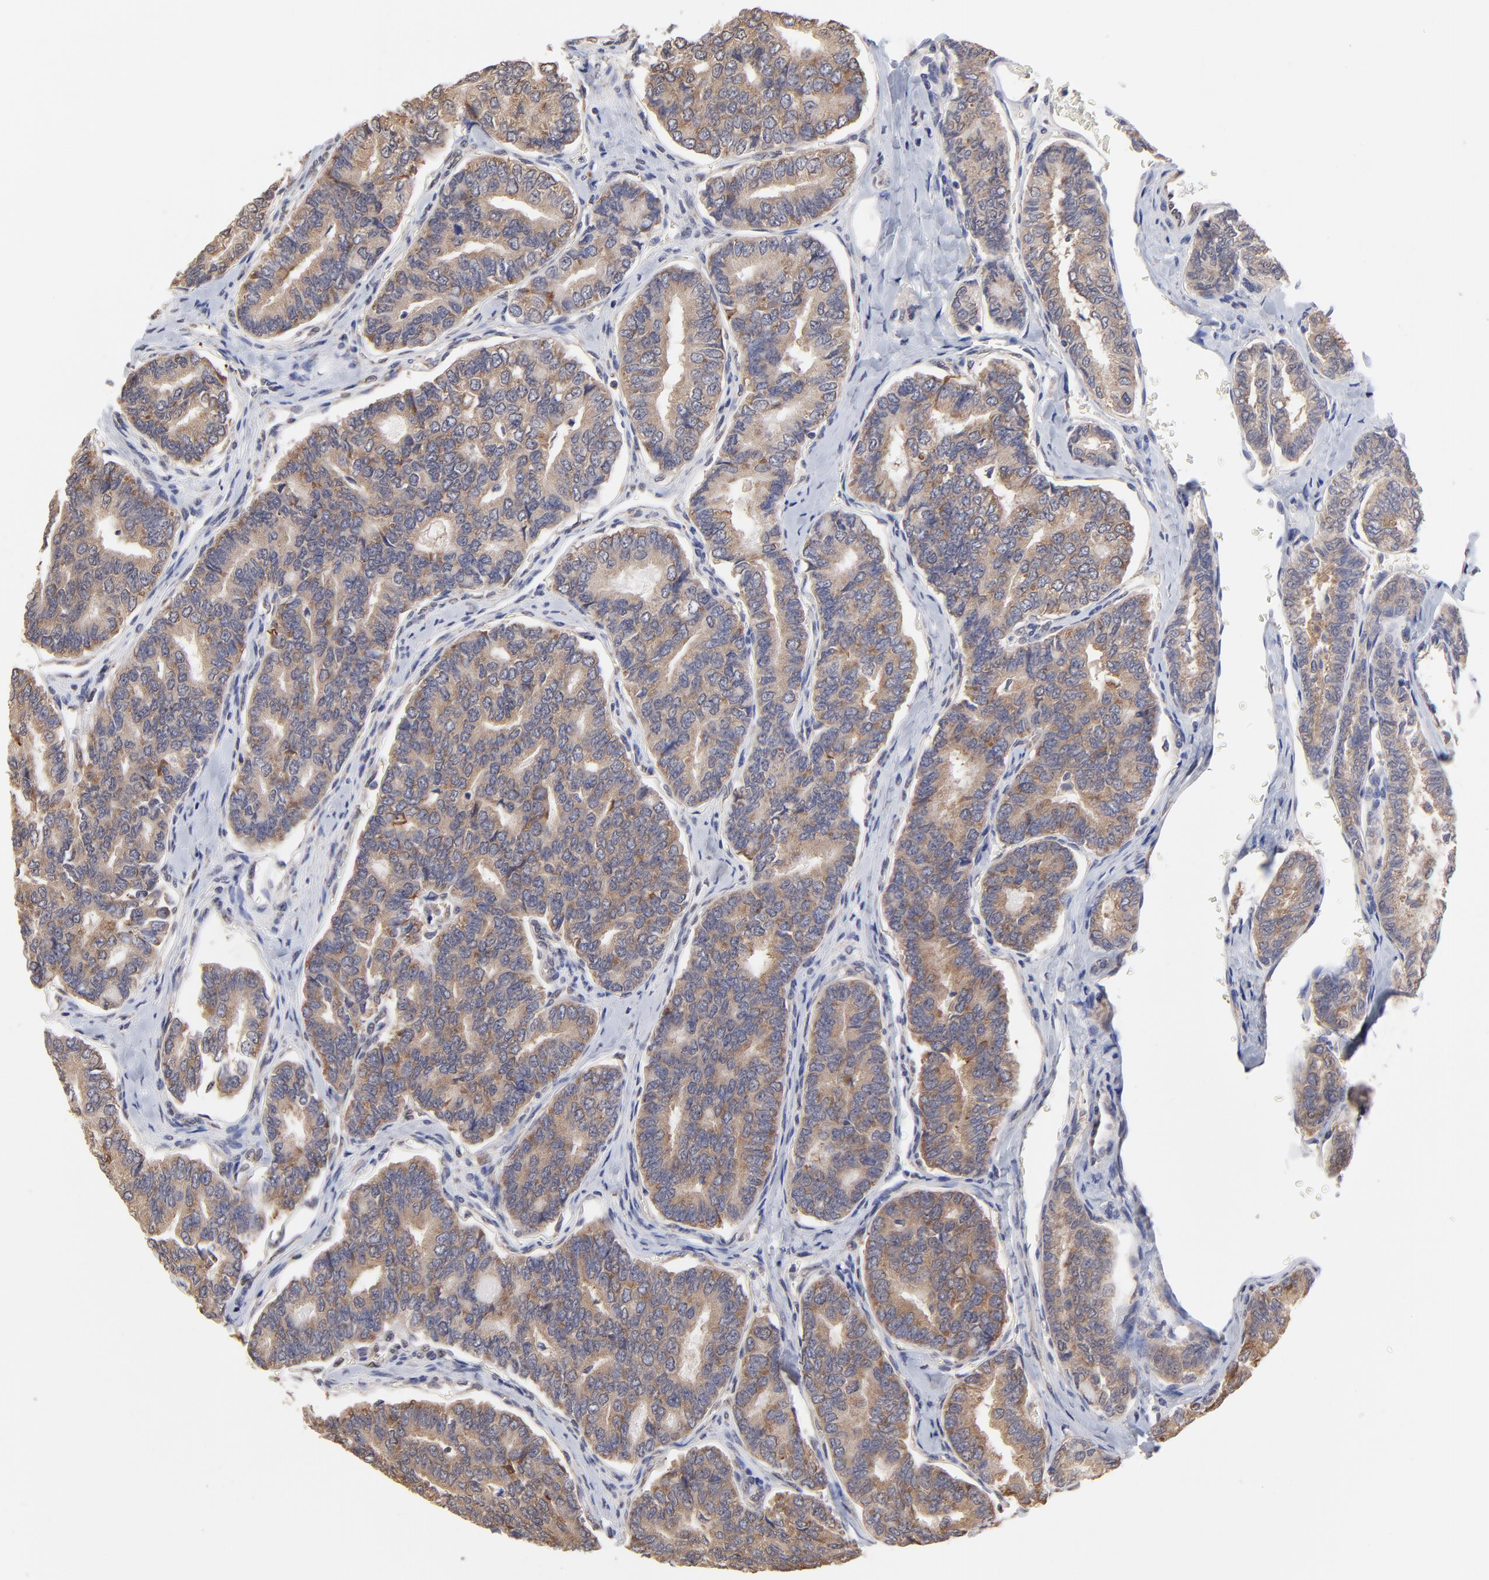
{"staining": {"intensity": "moderate", "quantity": ">75%", "location": "cytoplasmic/membranous"}, "tissue": "thyroid cancer", "cell_type": "Tumor cells", "image_type": "cancer", "snomed": [{"axis": "morphology", "description": "Papillary adenocarcinoma, NOS"}, {"axis": "topography", "description": "Thyroid gland"}], "caption": "Tumor cells show moderate cytoplasmic/membranous staining in about >75% of cells in papillary adenocarcinoma (thyroid).", "gene": "CCT2", "patient": {"sex": "female", "age": 35}}